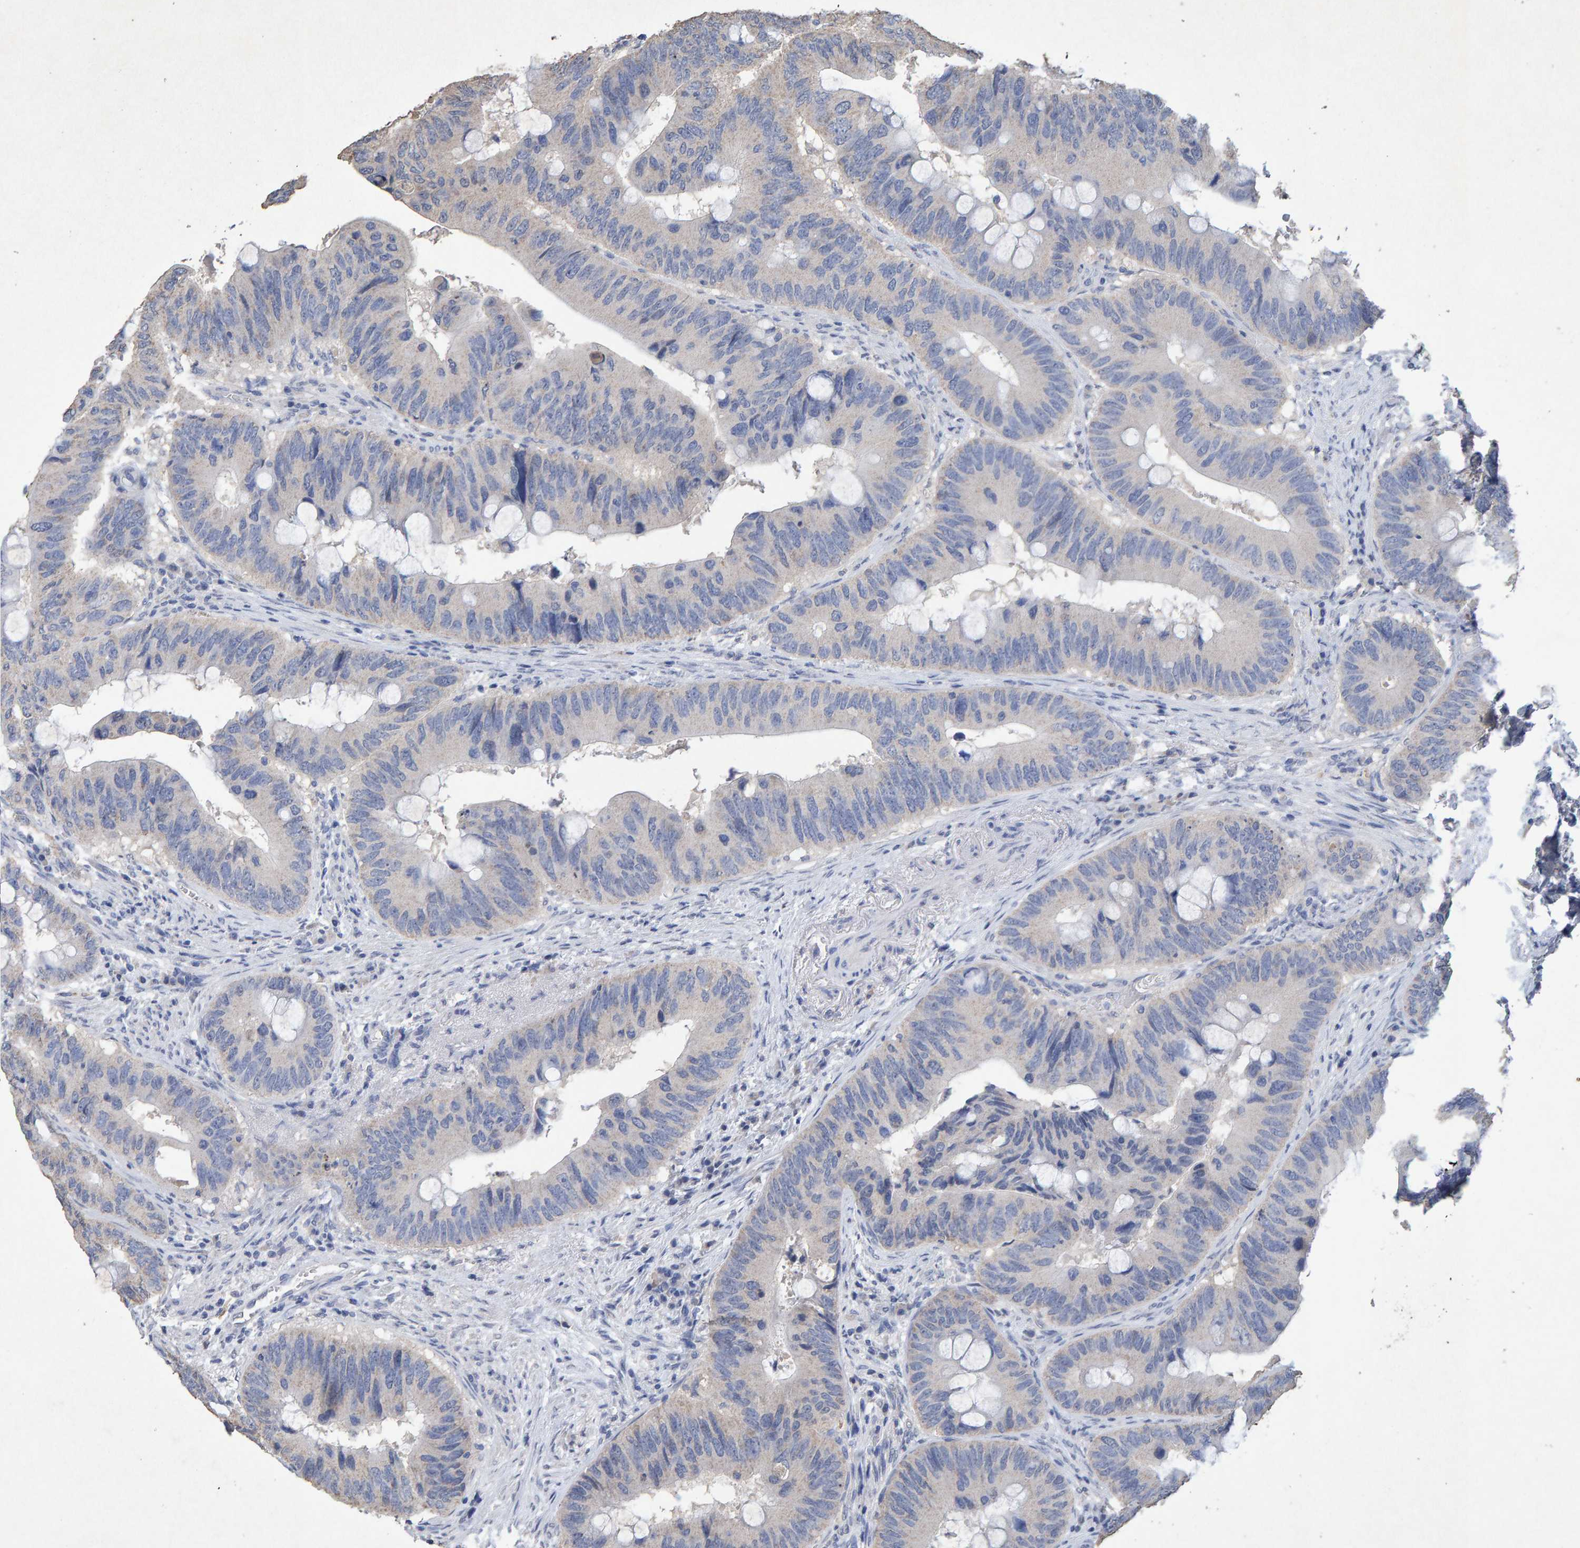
{"staining": {"intensity": "negative", "quantity": "none", "location": "none"}, "tissue": "colorectal cancer", "cell_type": "Tumor cells", "image_type": "cancer", "snomed": [{"axis": "morphology", "description": "Adenocarcinoma, NOS"}, {"axis": "topography", "description": "Colon"}], "caption": "This is an immunohistochemistry photomicrograph of human colorectal cancer (adenocarcinoma). There is no staining in tumor cells.", "gene": "CTH", "patient": {"sex": "male", "age": 71}}